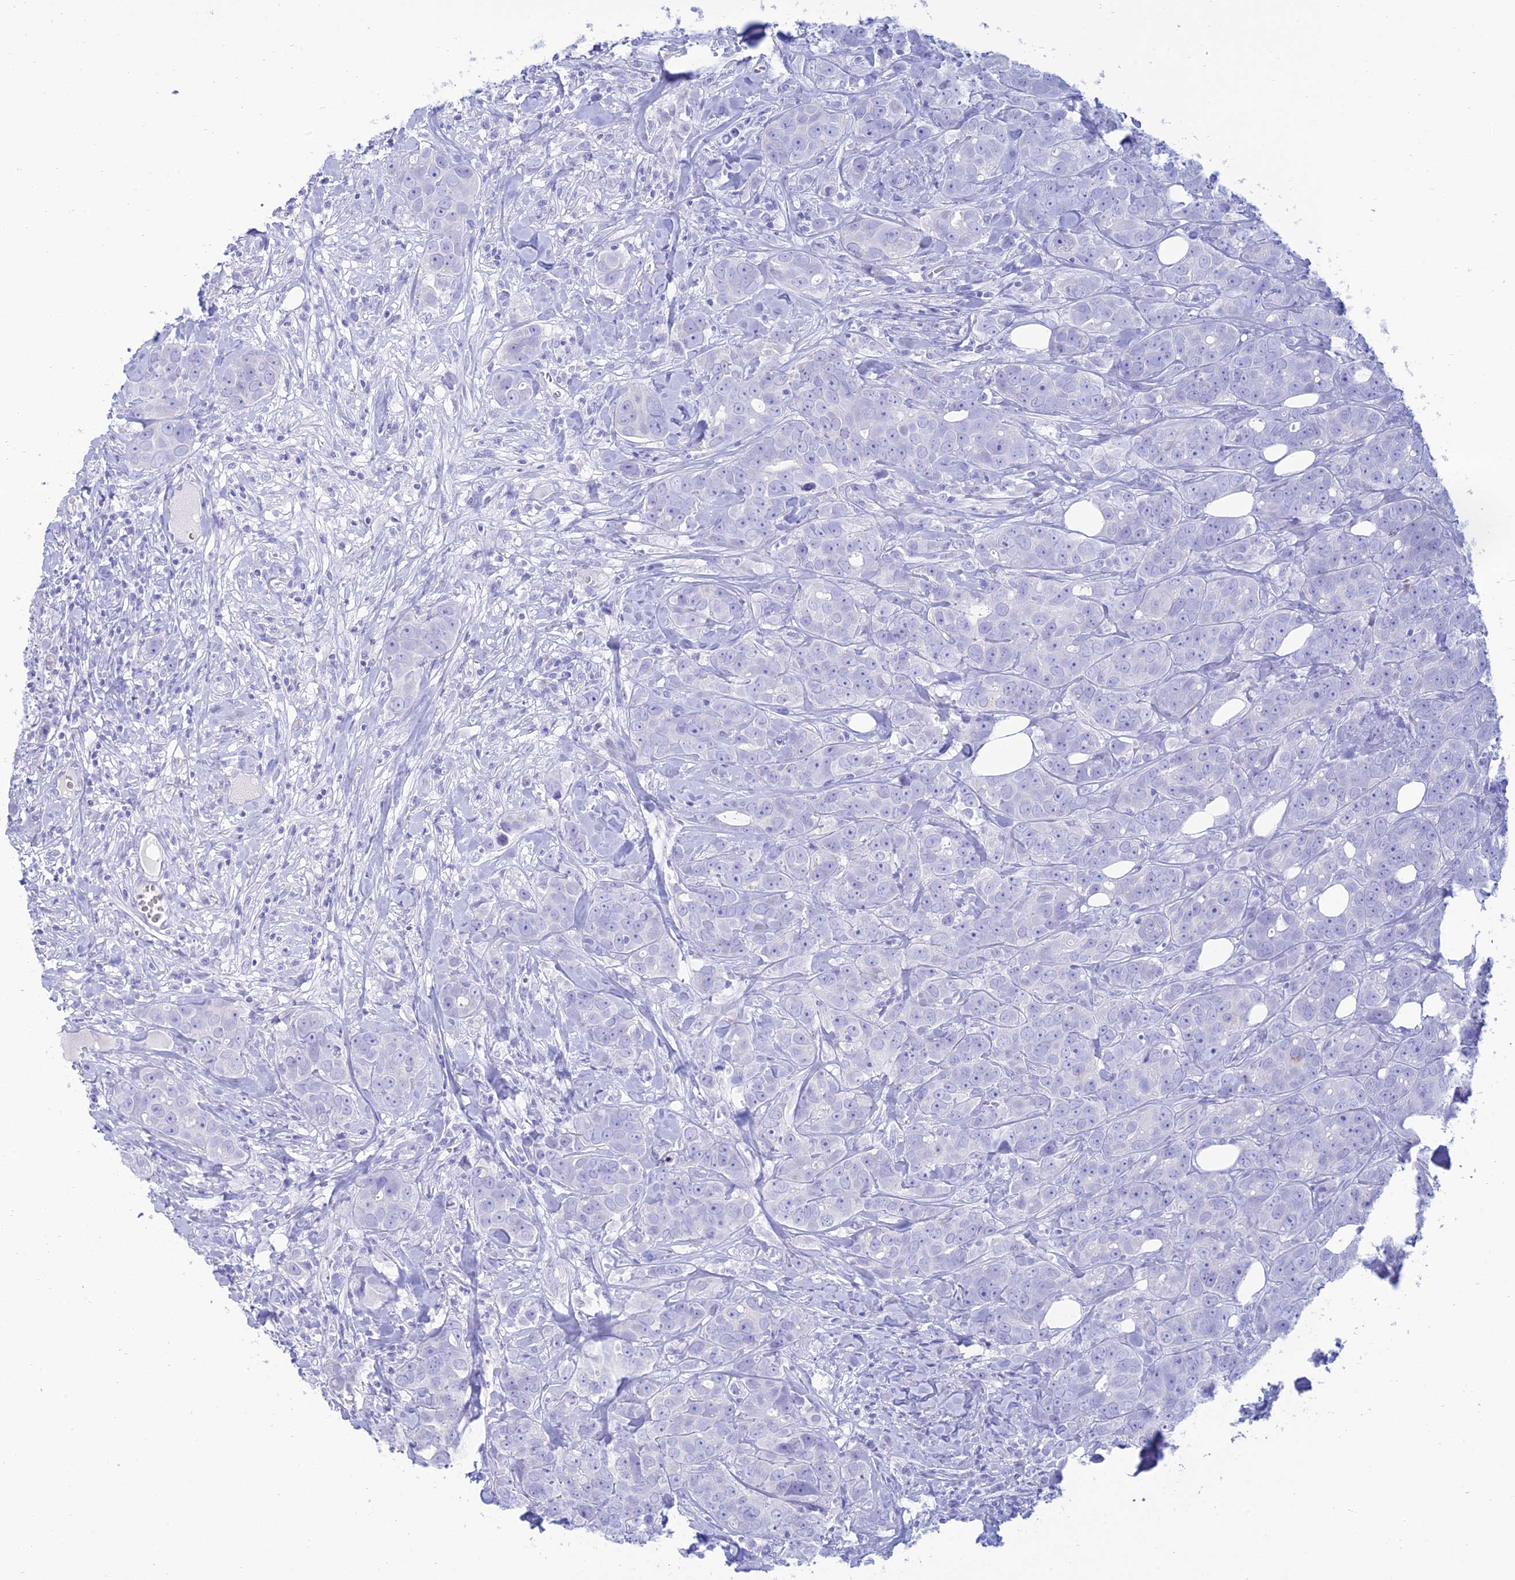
{"staining": {"intensity": "negative", "quantity": "none", "location": "none"}, "tissue": "breast cancer", "cell_type": "Tumor cells", "image_type": "cancer", "snomed": [{"axis": "morphology", "description": "Duct carcinoma"}, {"axis": "topography", "description": "Breast"}], "caption": "Tumor cells are negative for brown protein staining in breast intraductal carcinoma.", "gene": "MAL2", "patient": {"sex": "female", "age": 43}}